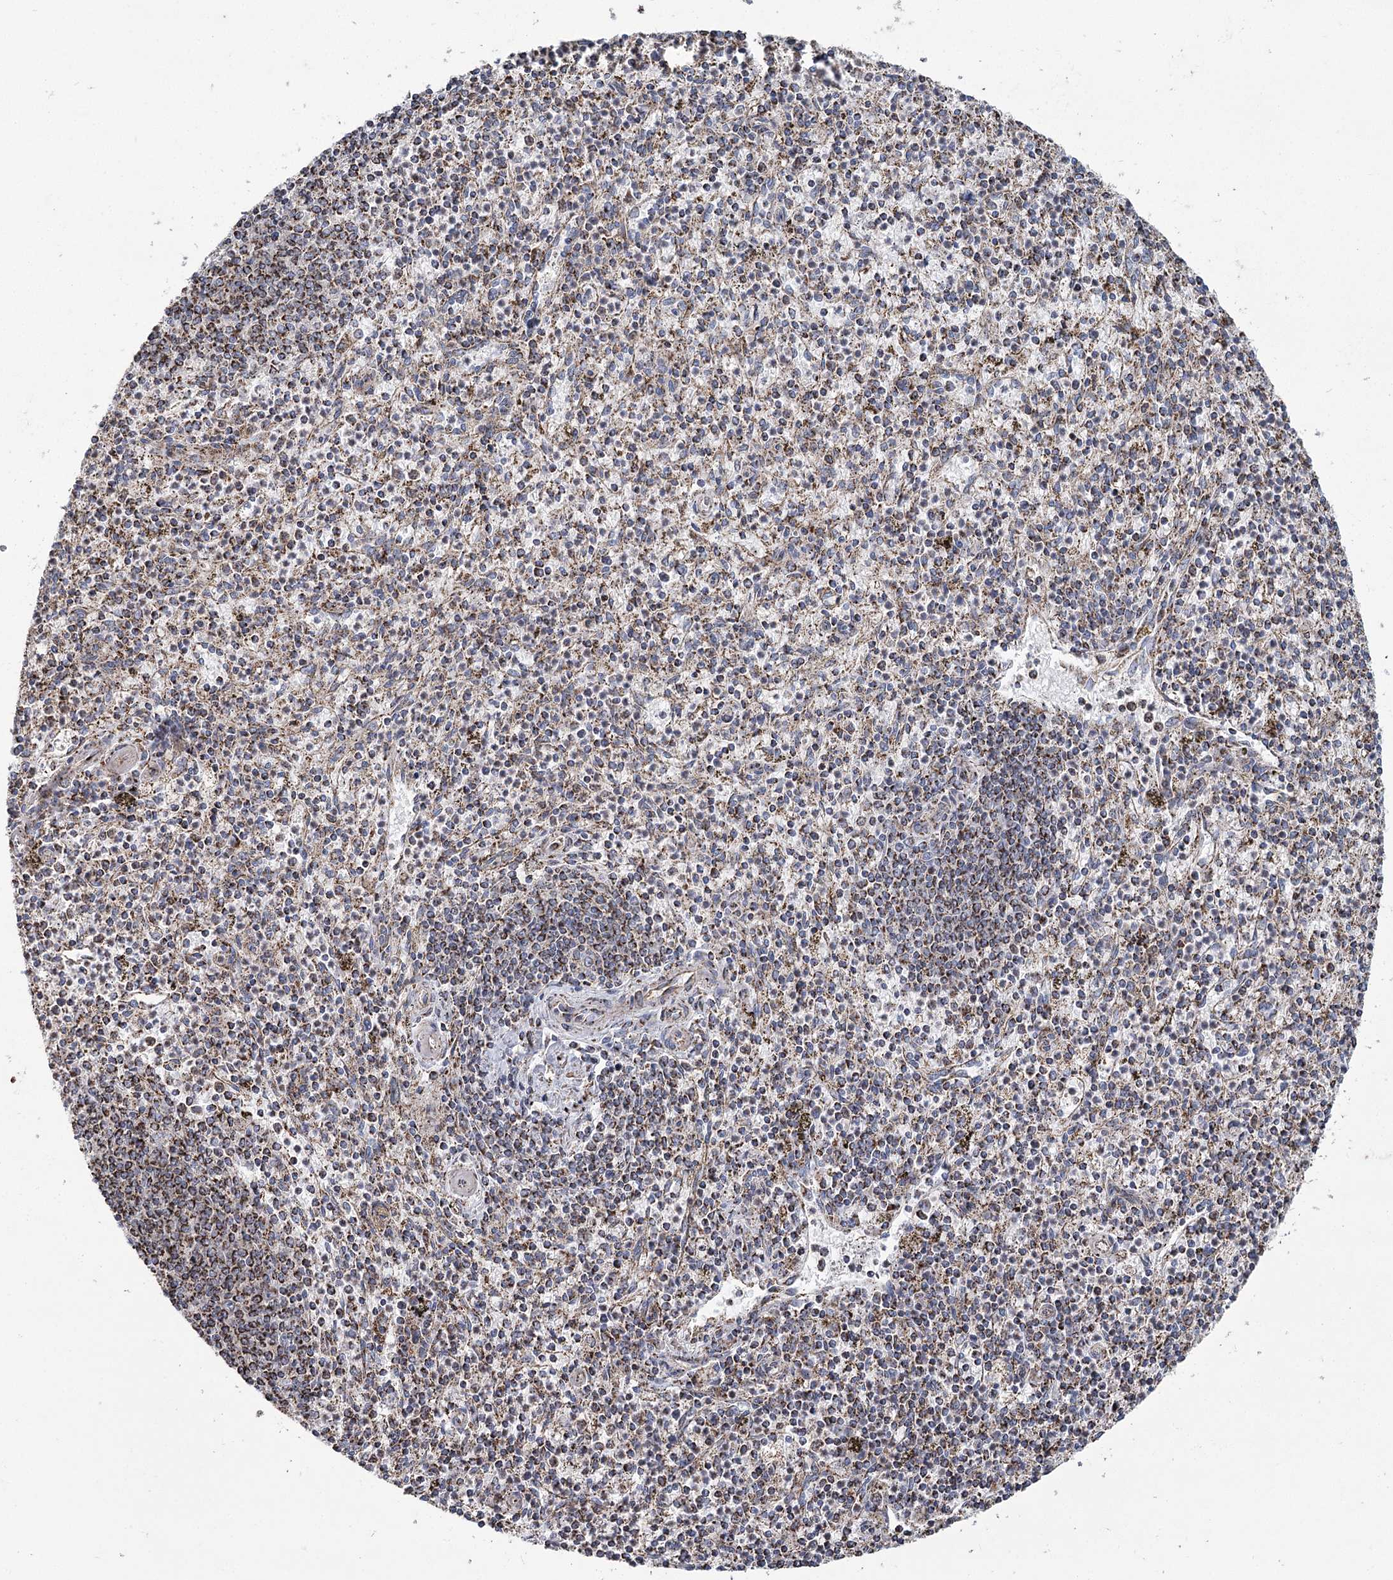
{"staining": {"intensity": "strong", "quantity": "25%-75%", "location": "cytoplasmic/membranous"}, "tissue": "spleen", "cell_type": "Cells in red pulp", "image_type": "normal", "snomed": [{"axis": "morphology", "description": "Normal tissue, NOS"}, {"axis": "topography", "description": "Spleen"}], "caption": "A high amount of strong cytoplasmic/membranous staining is seen in about 25%-75% of cells in red pulp in unremarkable spleen. (DAB (3,3'-diaminobenzidine) = brown stain, brightfield microscopy at high magnification).", "gene": "RANBP3L", "patient": {"sex": "male", "age": 72}}